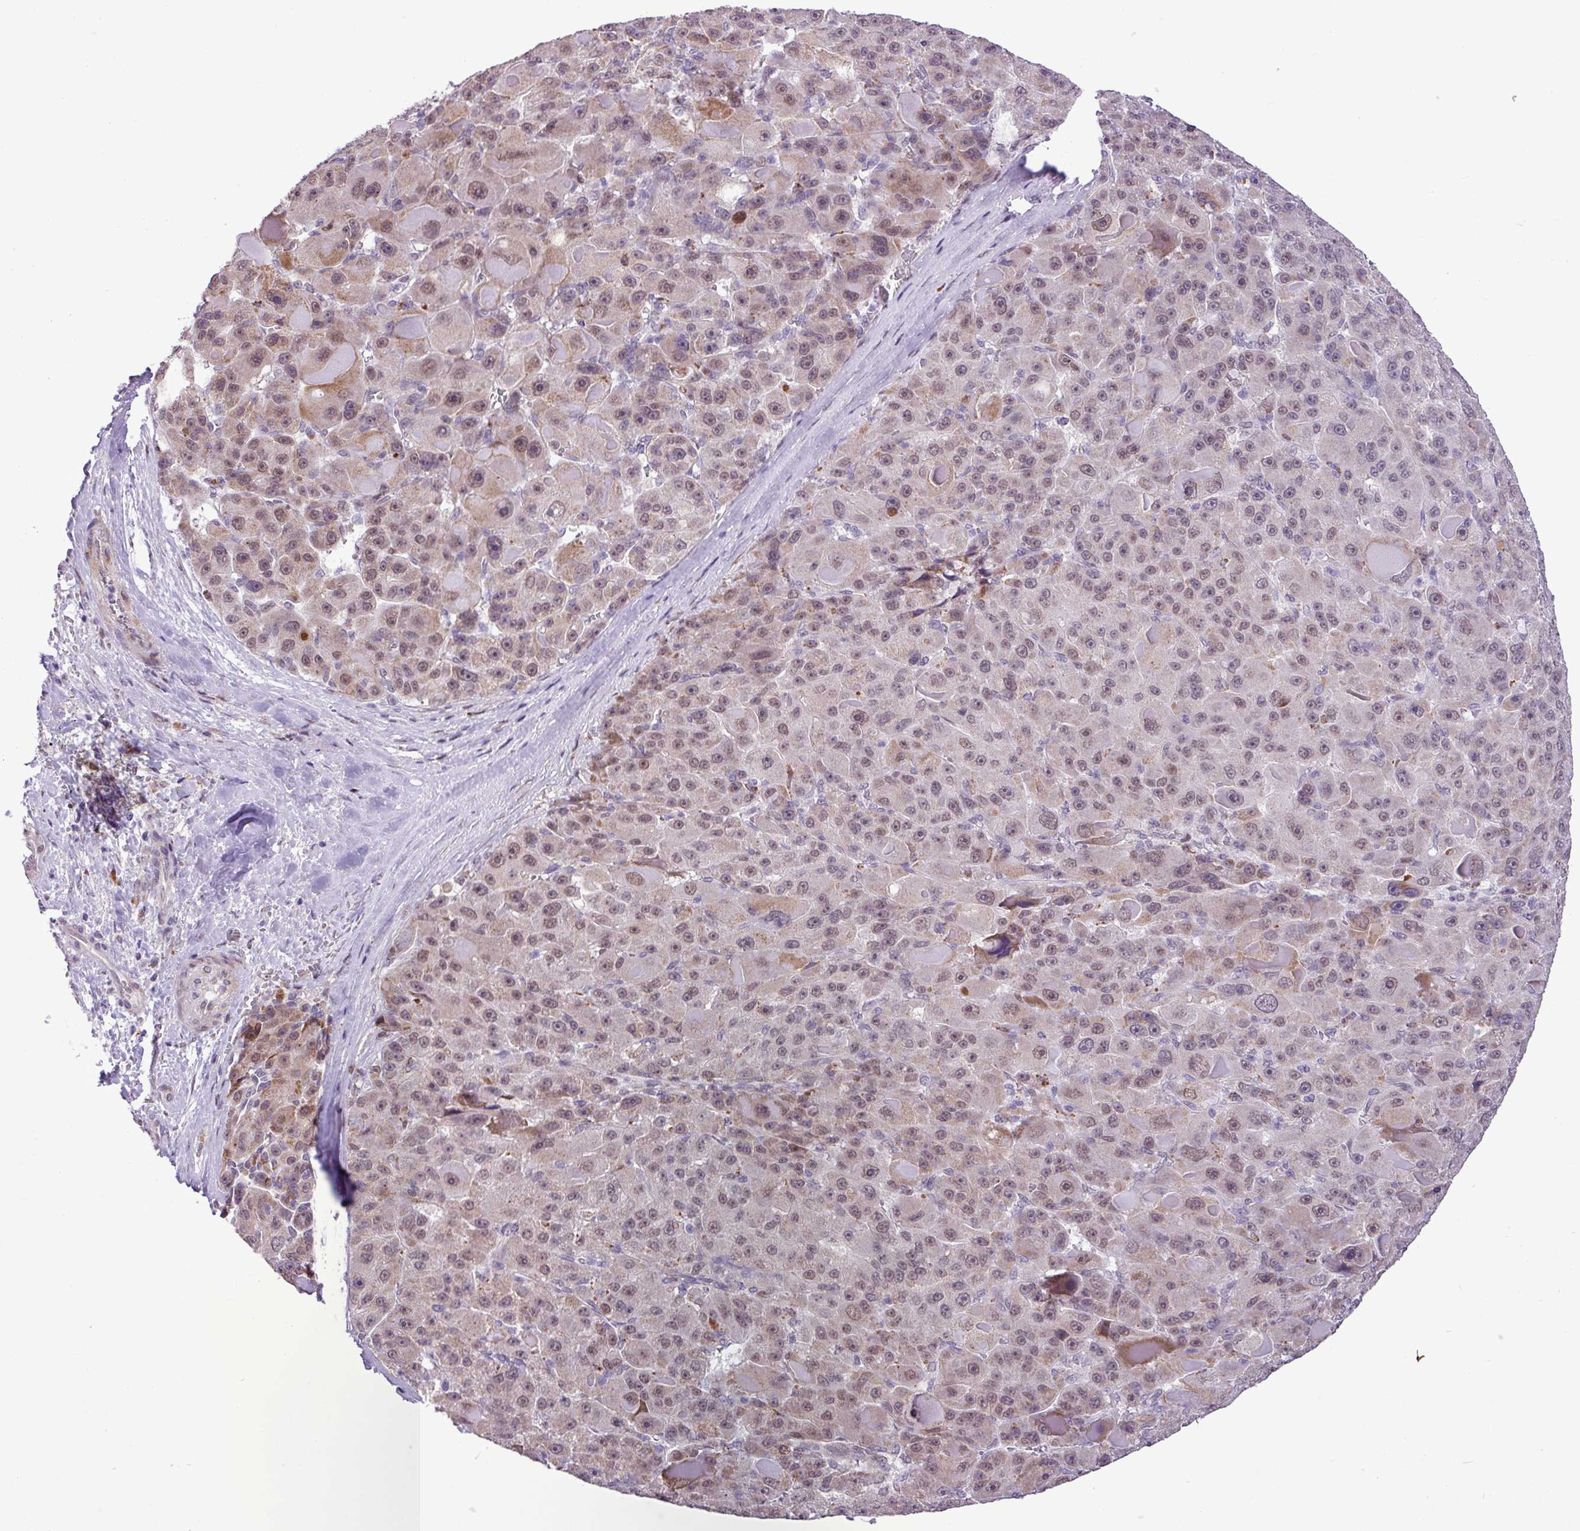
{"staining": {"intensity": "weak", "quantity": "25%-75%", "location": "nuclear"}, "tissue": "liver cancer", "cell_type": "Tumor cells", "image_type": "cancer", "snomed": [{"axis": "morphology", "description": "Carcinoma, Hepatocellular, NOS"}, {"axis": "topography", "description": "Liver"}], "caption": "This histopathology image reveals liver cancer (hepatocellular carcinoma) stained with immunohistochemistry (IHC) to label a protein in brown. The nuclear of tumor cells show weak positivity for the protein. Nuclei are counter-stained blue.", "gene": "ZNF354A", "patient": {"sex": "male", "age": 76}}